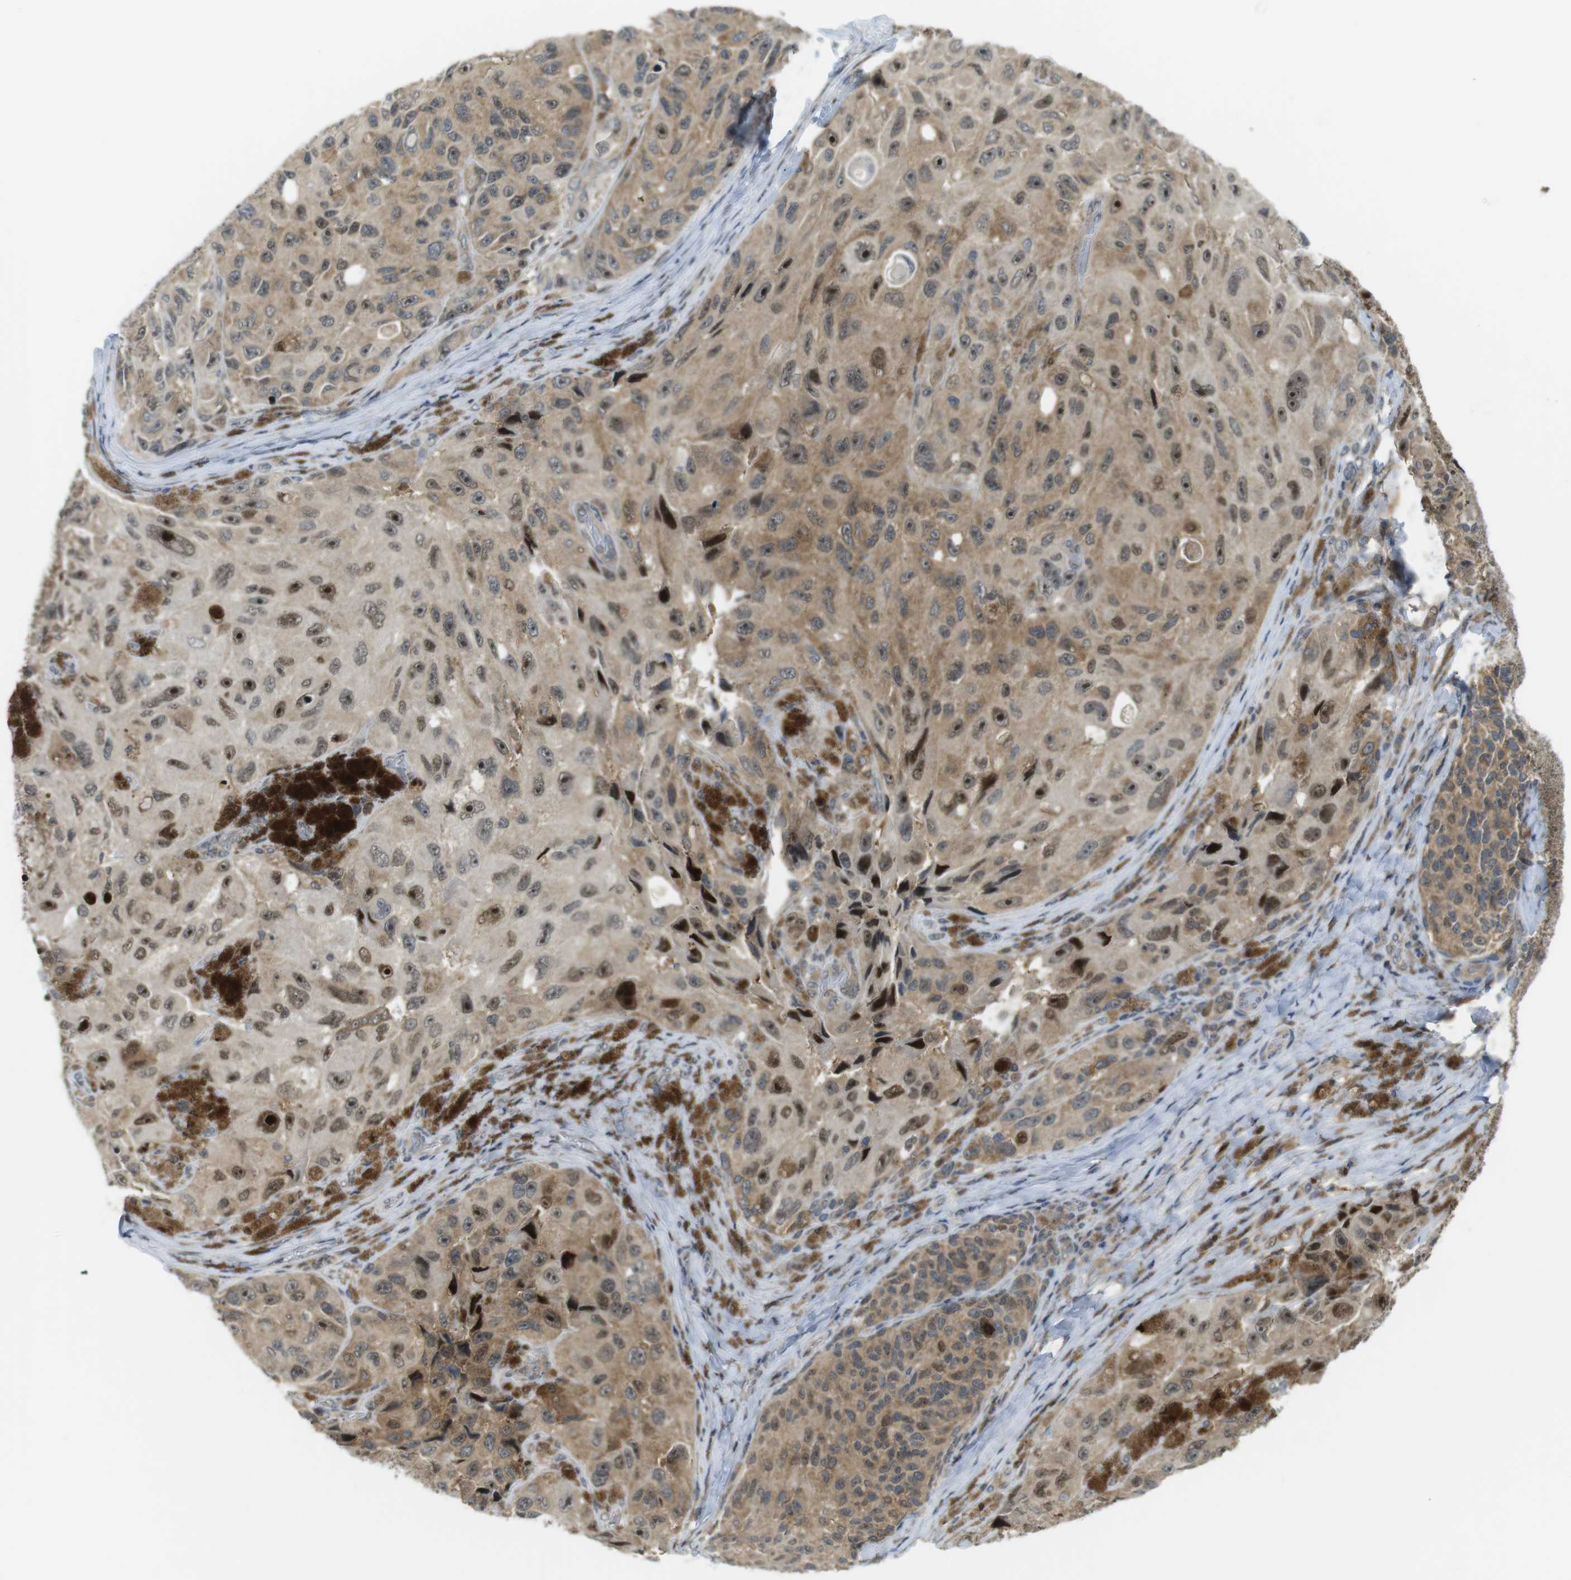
{"staining": {"intensity": "moderate", "quantity": ">75%", "location": "cytoplasmic/membranous,nuclear"}, "tissue": "melanoma", "cell_type": "Tumor cells", "image_type": "cancer", "snomed": [{"axis": "morphology", "description": "Malignant melanoma, NOS"}, {"axis": "topography", "description": "Skin"}], "caption": "Moderate cytoplasmic/membranous and nuclear positivity for a protein is seen in approximately >75% of tumor cells of melanoma using immunohistochemistry (IHC).", "gene": "RCC1", "patient": {"sex": "female", "age": 73}}